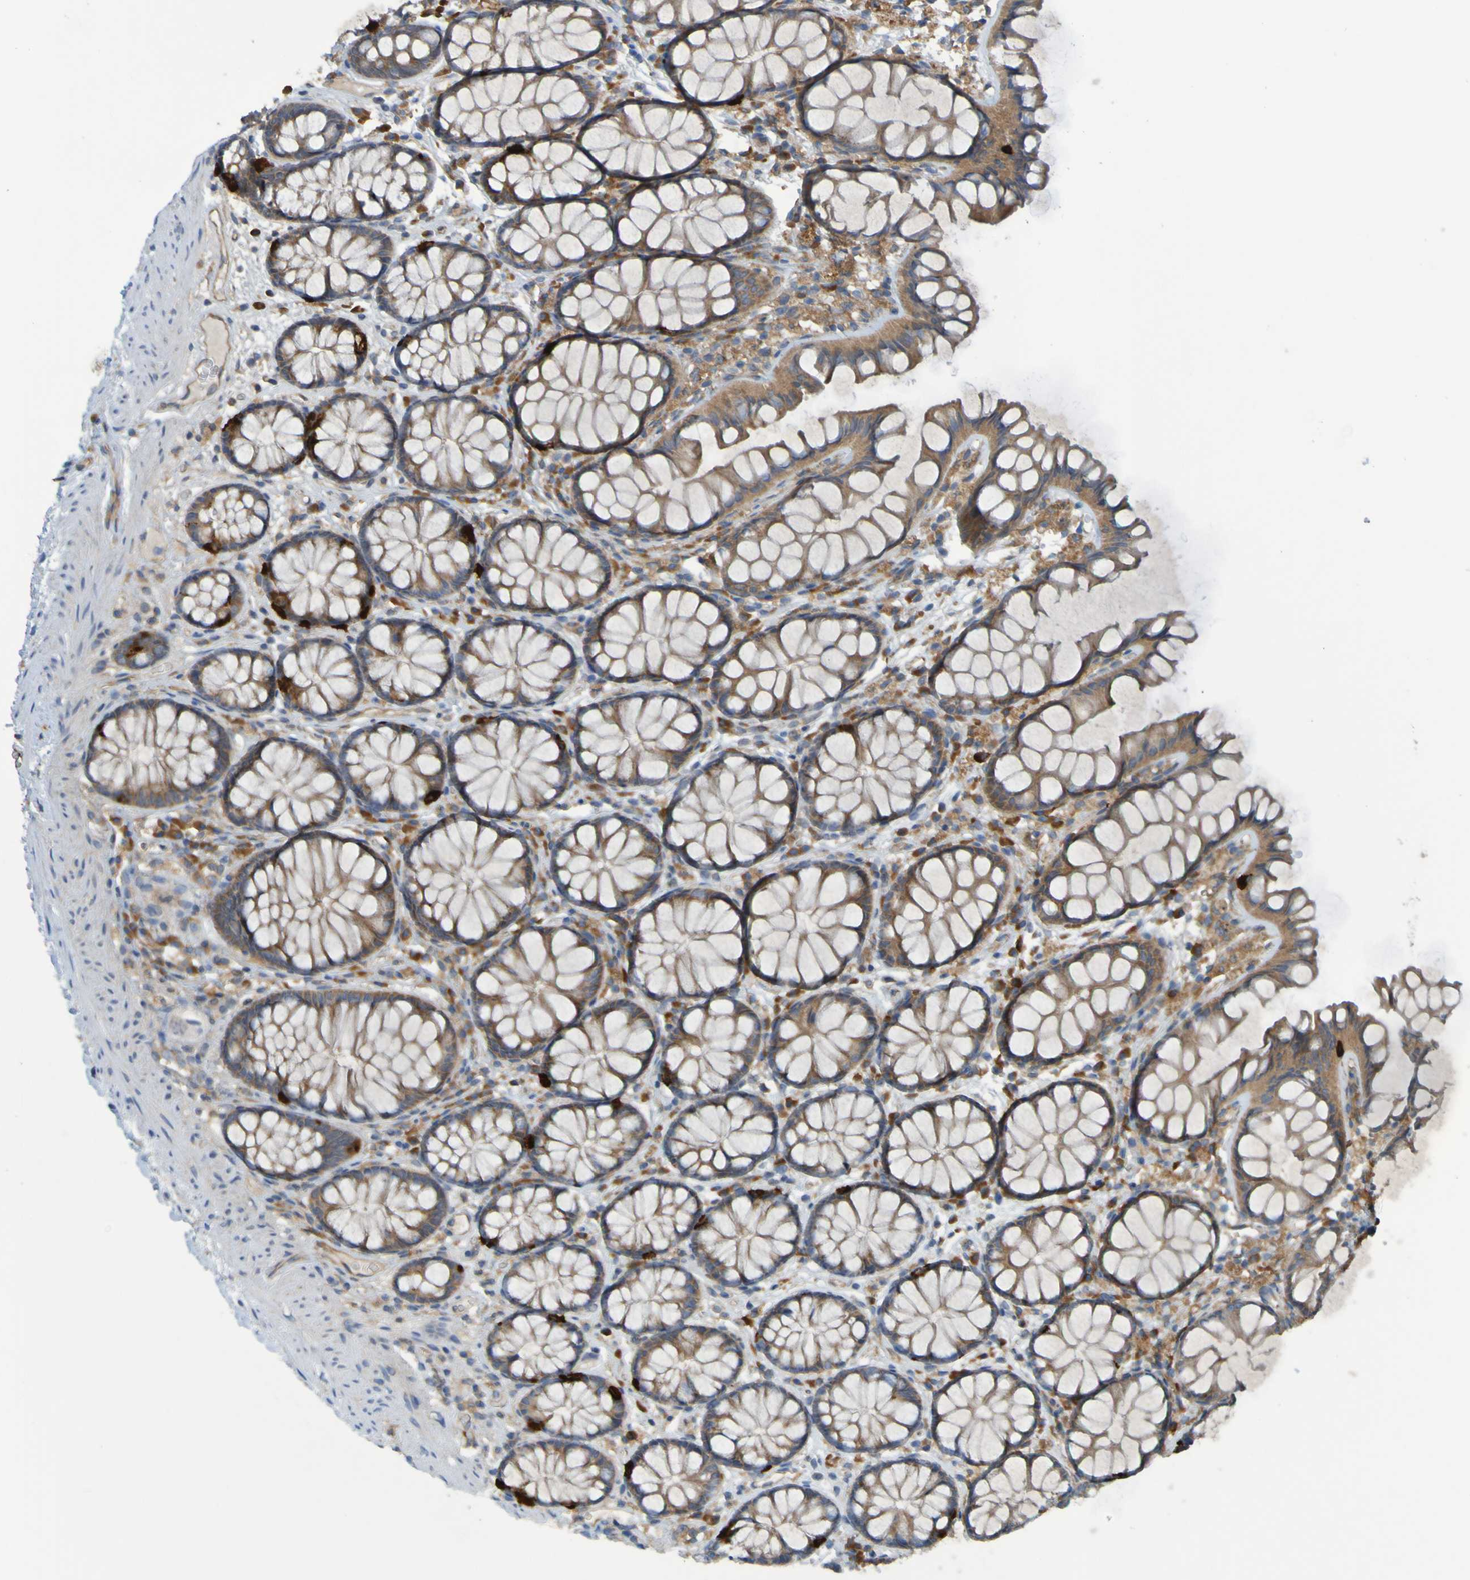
{"staining": {"intensity": "moderate", "quantity": "25%-75%", "location": "cytoplasmic/membranous"}, "tissue": "colon", "cell_type": "Endothelial cells", "image_type": "normal", "snomed": [{"axis": "morphology", "description": "Normal tissue, NOS"}, {"axis": "topography", "description": "Colon"}], "caption": "This image reveals immunohistochemistry staining of benign colon, with medium moderate cytoplasmic/membranous expression in about 25%-75% of endothelial cells.", "gene": "DNAJC4", "patient": {"sex": "female", "age": 55}}